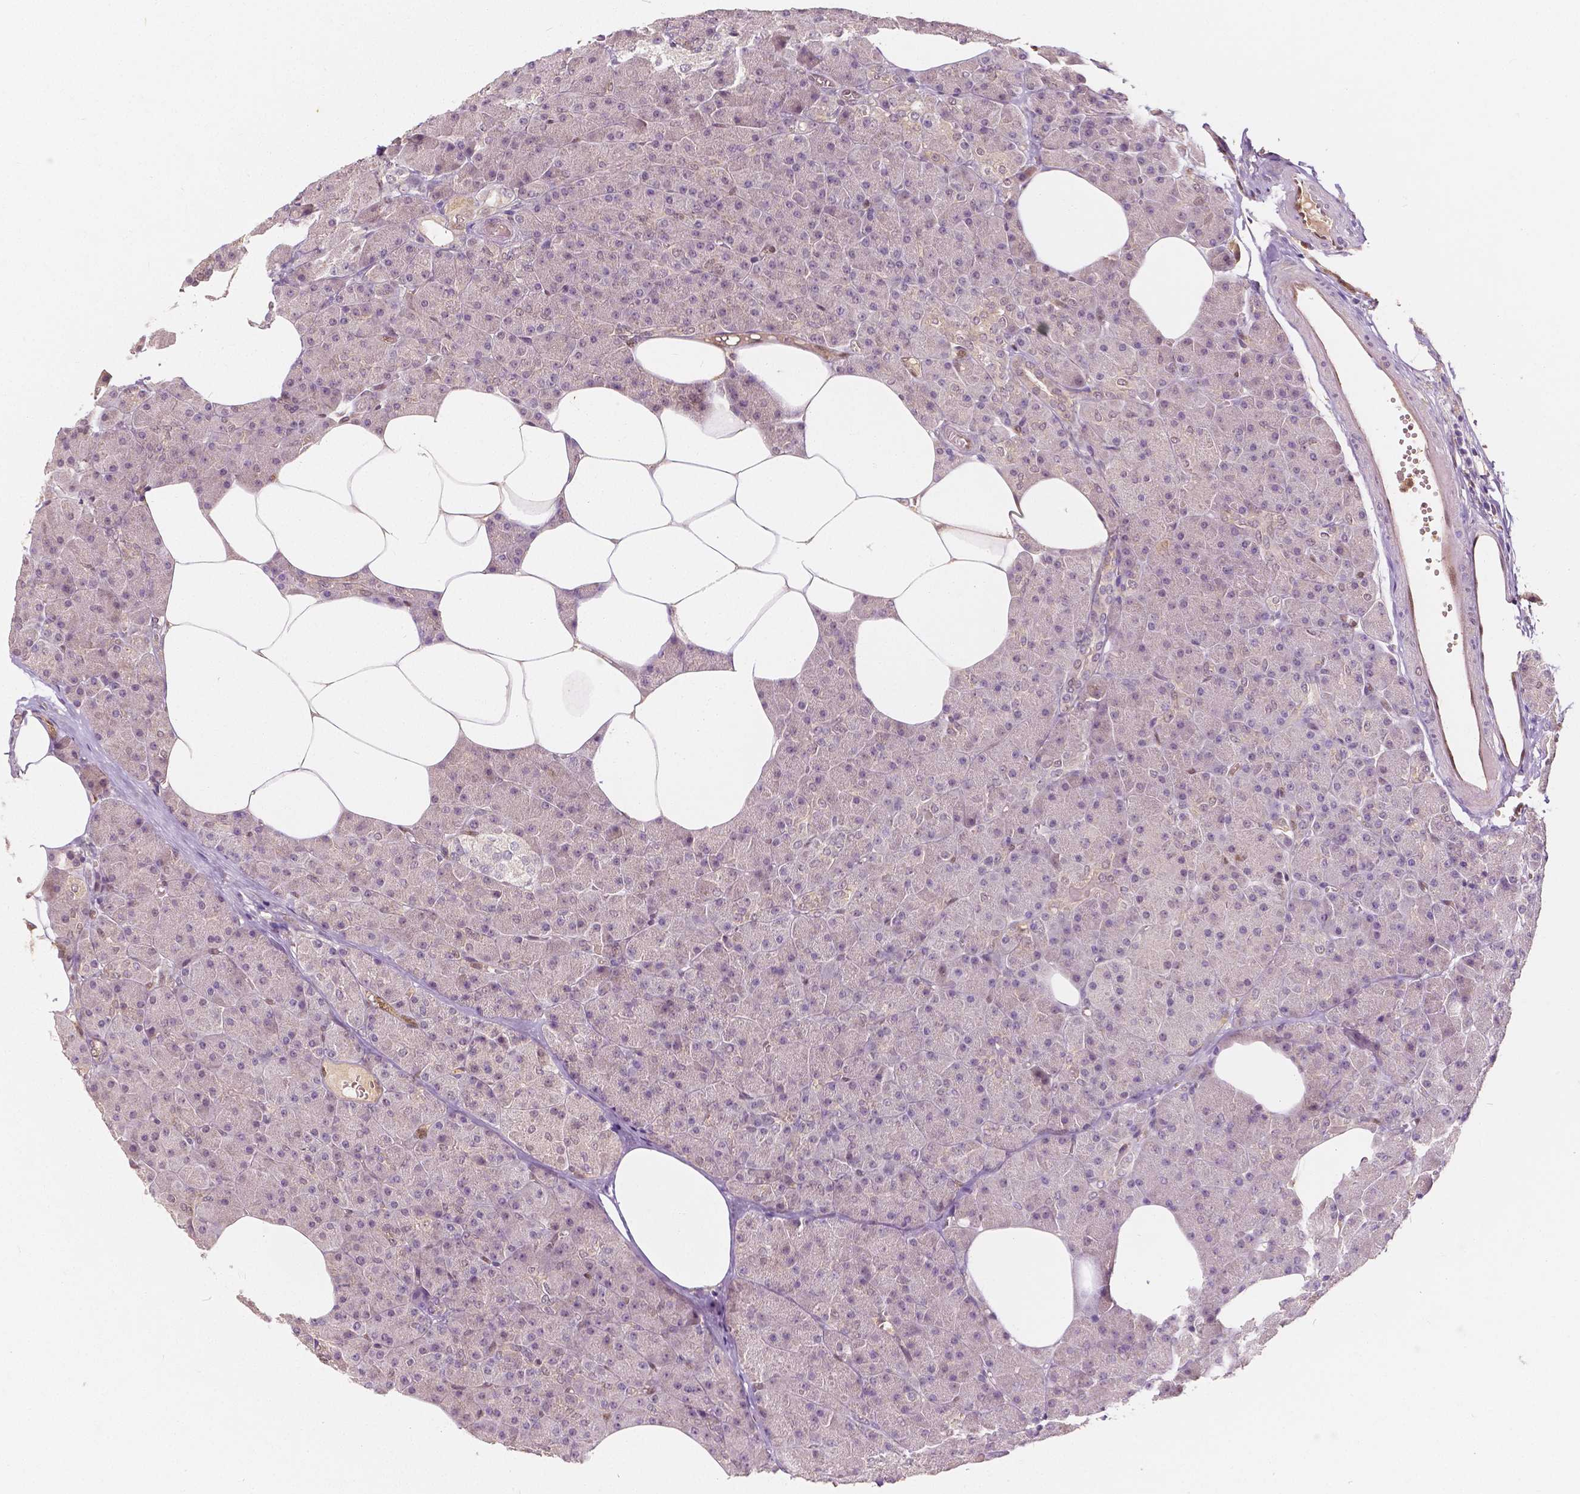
{"staining": {"intensity": "moderate", "quantity": "<25%", "location": "cytoplasmic/membranous,nuclear"}, "tissue": "pancreas", "cell_type": "Exocrine glandular cells", "image_type": "normal", "snomed": [{"axis": "morphology", "description": "Normal tissue, NOS"}, {"axis": "topography", "description": "Pancreas"}], "caption": "Brown immunohistochemical staining in benign human pancreas displays moderate cytoplasmic/membranous,nuclear staining in about <25% of exocrine glandular cells.", "gene": "NAPRT", "patient": {"sex": "female", "age": 45}}